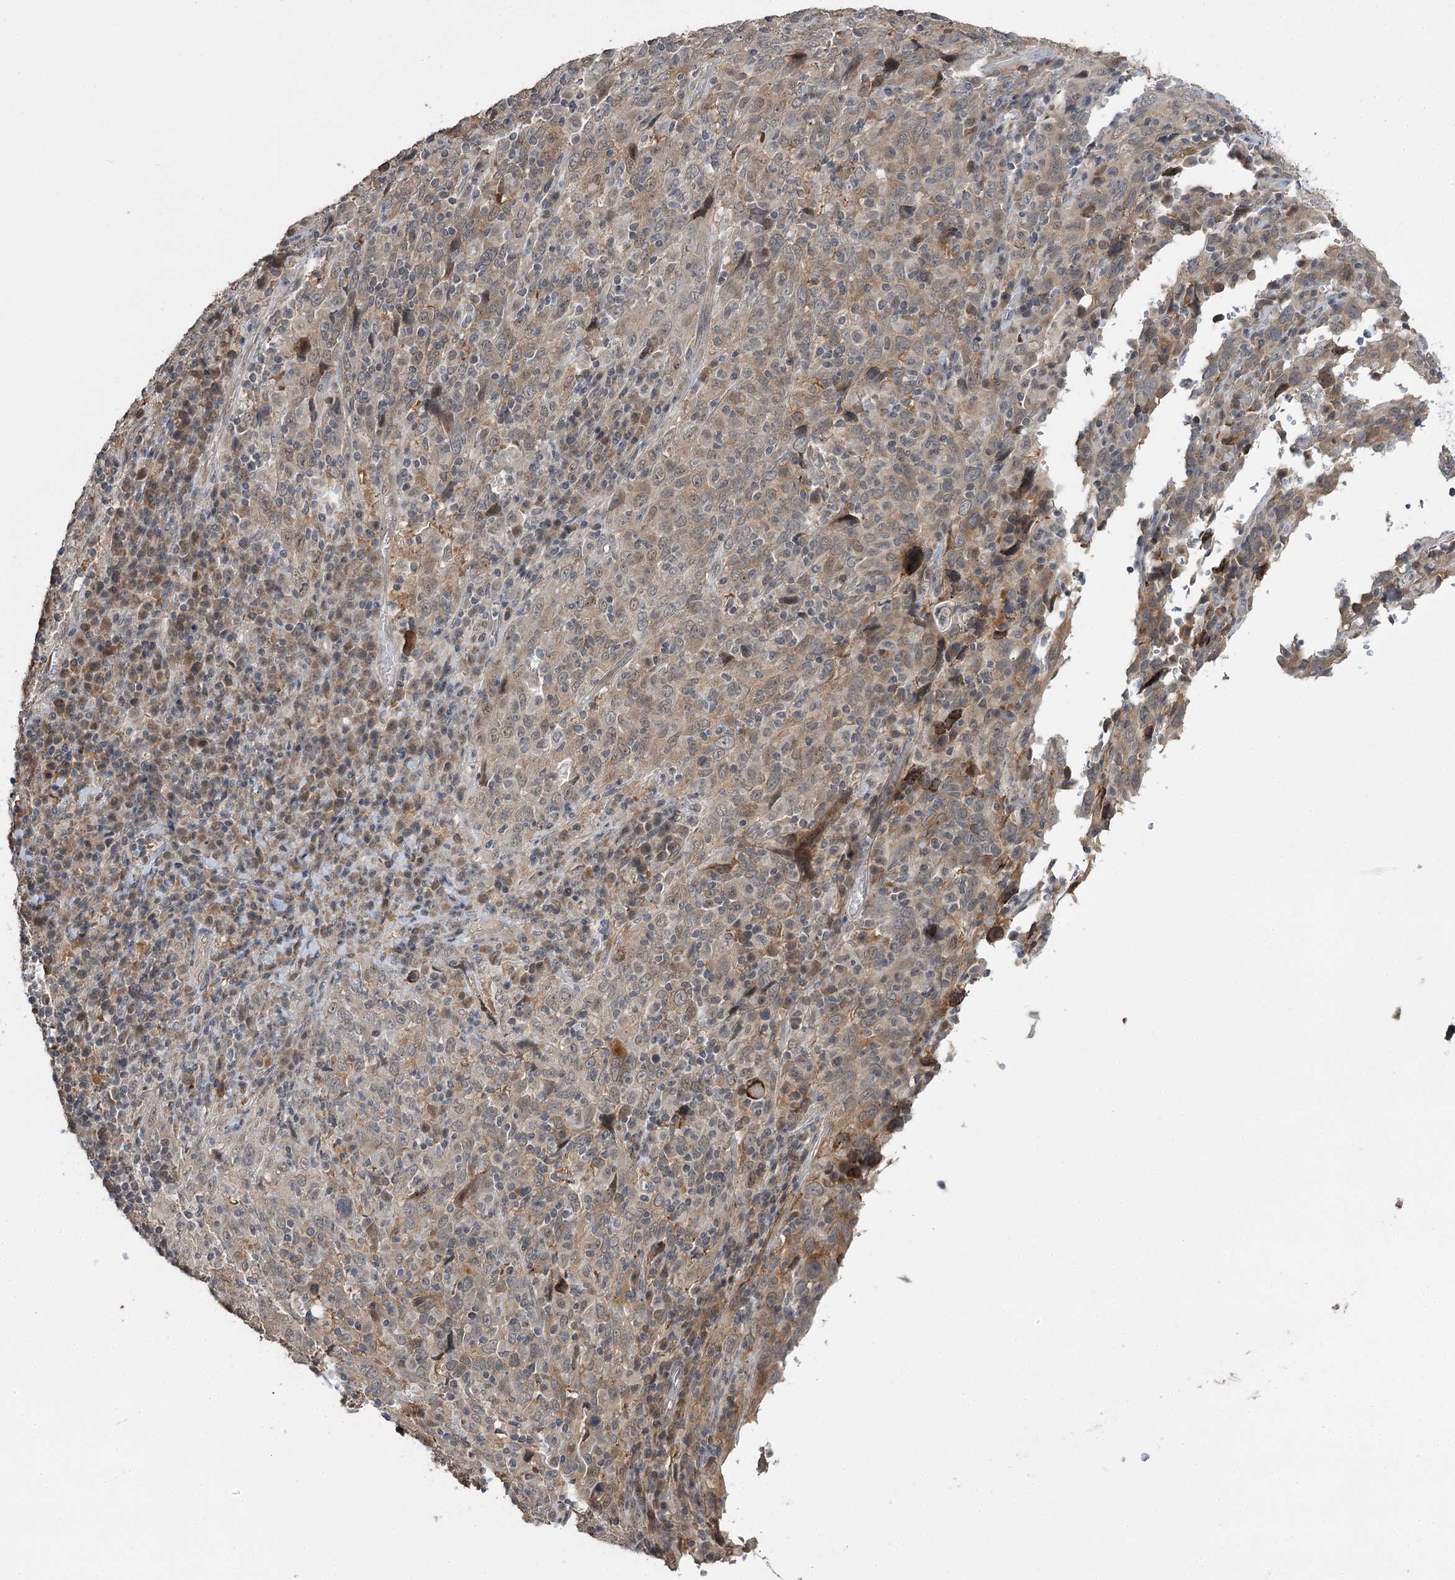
{"staining": {"intensity": "weak", "quantity": "25%-75%", "location": "cytoplasmic/membranous"}, "tissue": "cervical cancer", "cell_type": "Tumor cells", "image_type": "cancer", "snomed": [{"axis": "morphology", "description": "Squamous cell carcinoma, NOS"}, {"axis": "topography", "description": "Cervix"}], "caption": "A brown stain highlights weak cytoplasmic/membranous positivity of a protein in human cervical cancer (squamous cell carcinoma) tumor cells.", "gene": "PHYHIPL", "patient": {"sex": "female", "age": 46}}